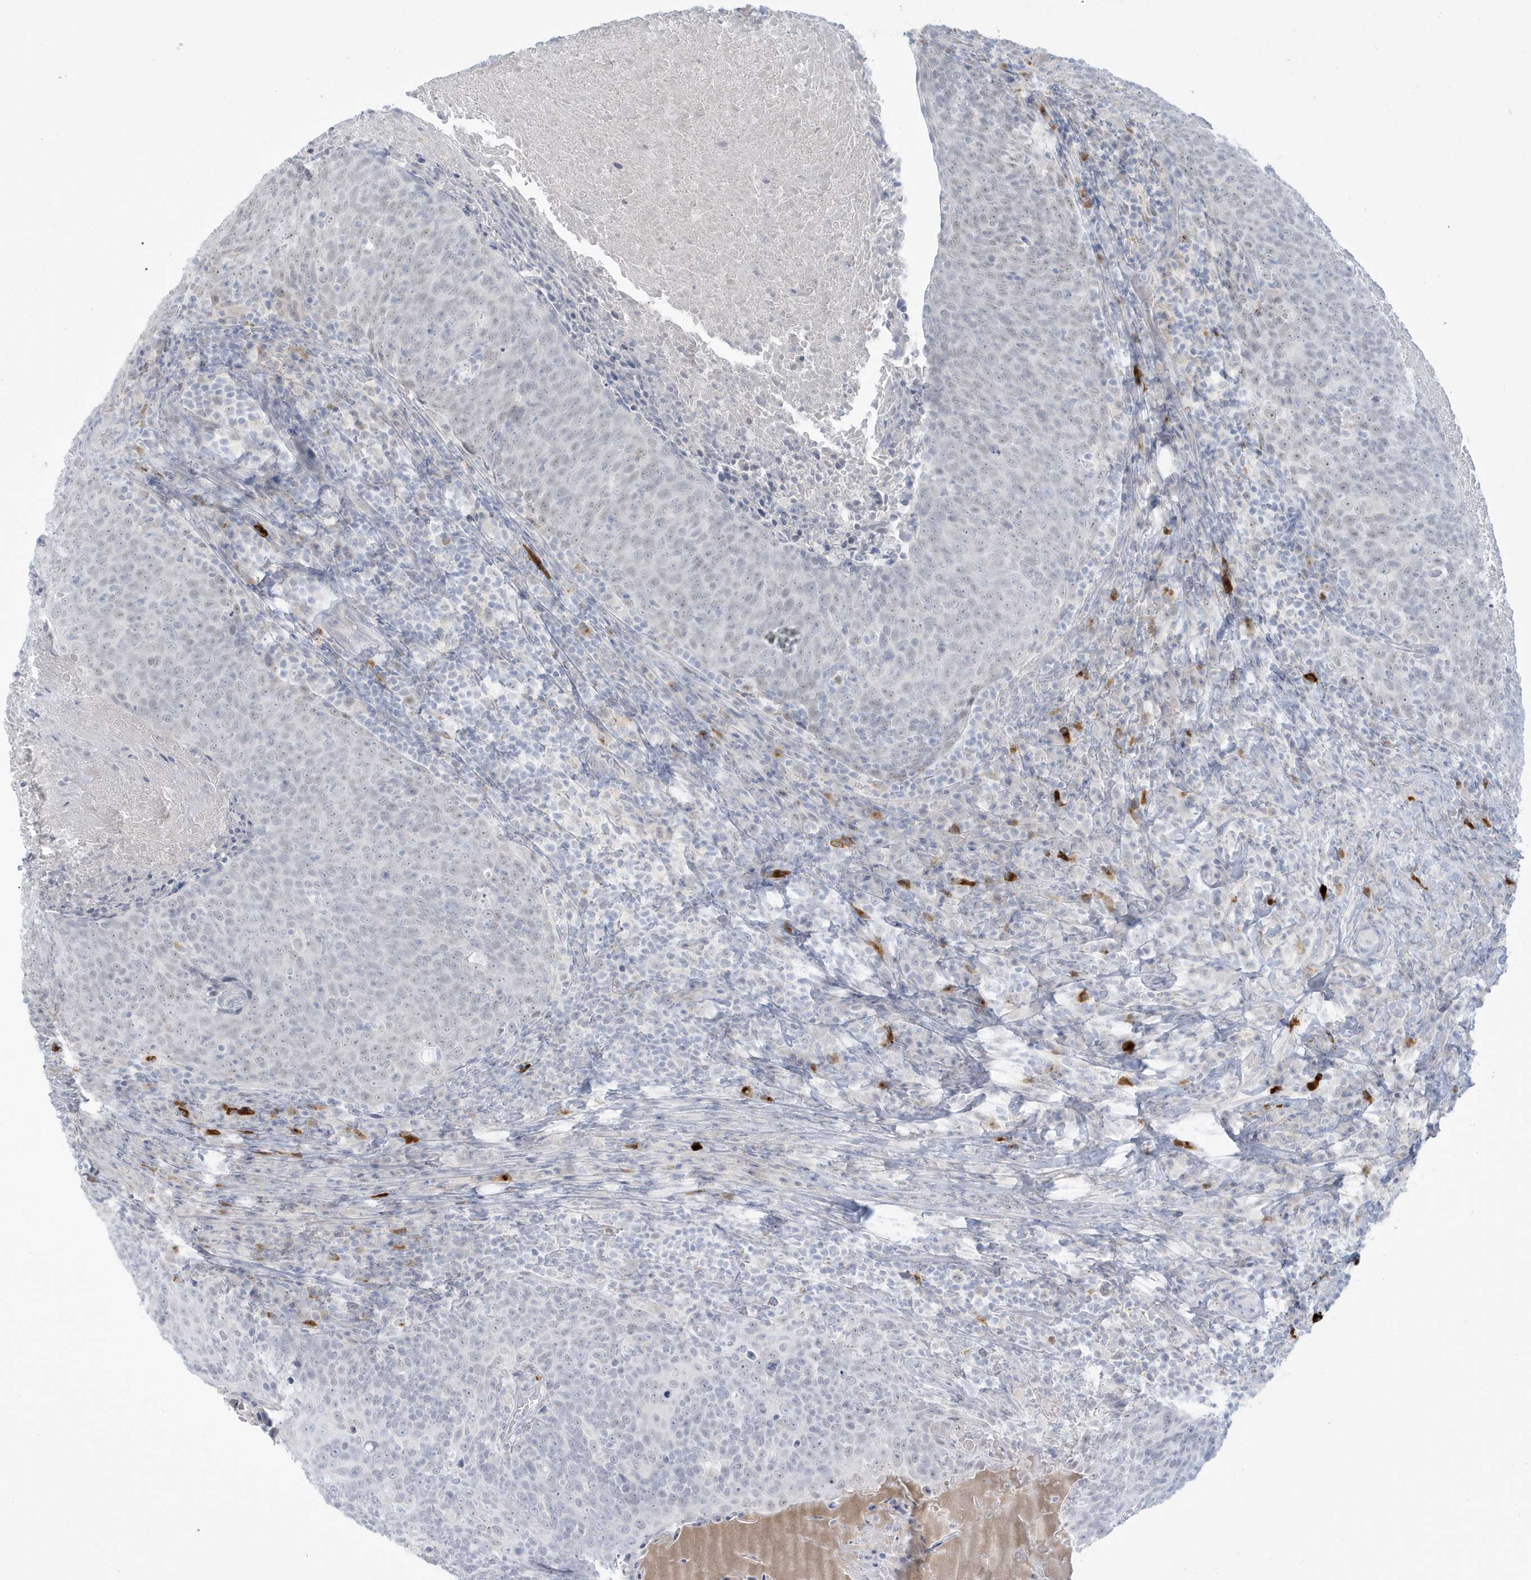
{"staining": {"intensity": "negative", "quantity": "none", "location": "none"}, "tissue": "head and neck cancer", "cell_type": "Tumor cells", "image_type": "cancer", "snomed": [{"axis": "morphology", "description": "Squamous cell carcinoma, NOS"}, {"axis": "morphology", "description": "Squamous cell carcinoma, metastatic, NOS"}, {"axis": "topography", "description": "Lymph node"}, {"axis": "topography", "description": "Head-Neck"}], "caption": "Immunohistochemistry photomicrograph of human head and neck squamous cell carcinoma stained for a protein (brown), which shows no expression in tumor cells. The staining is performed using DAB (3,3'-diaminobenzidine) brown chromogen with nuclei counter-stained in using hematoxylin.", "gene": "HERC6", "patient": {"sex": "male", "age": 62}}